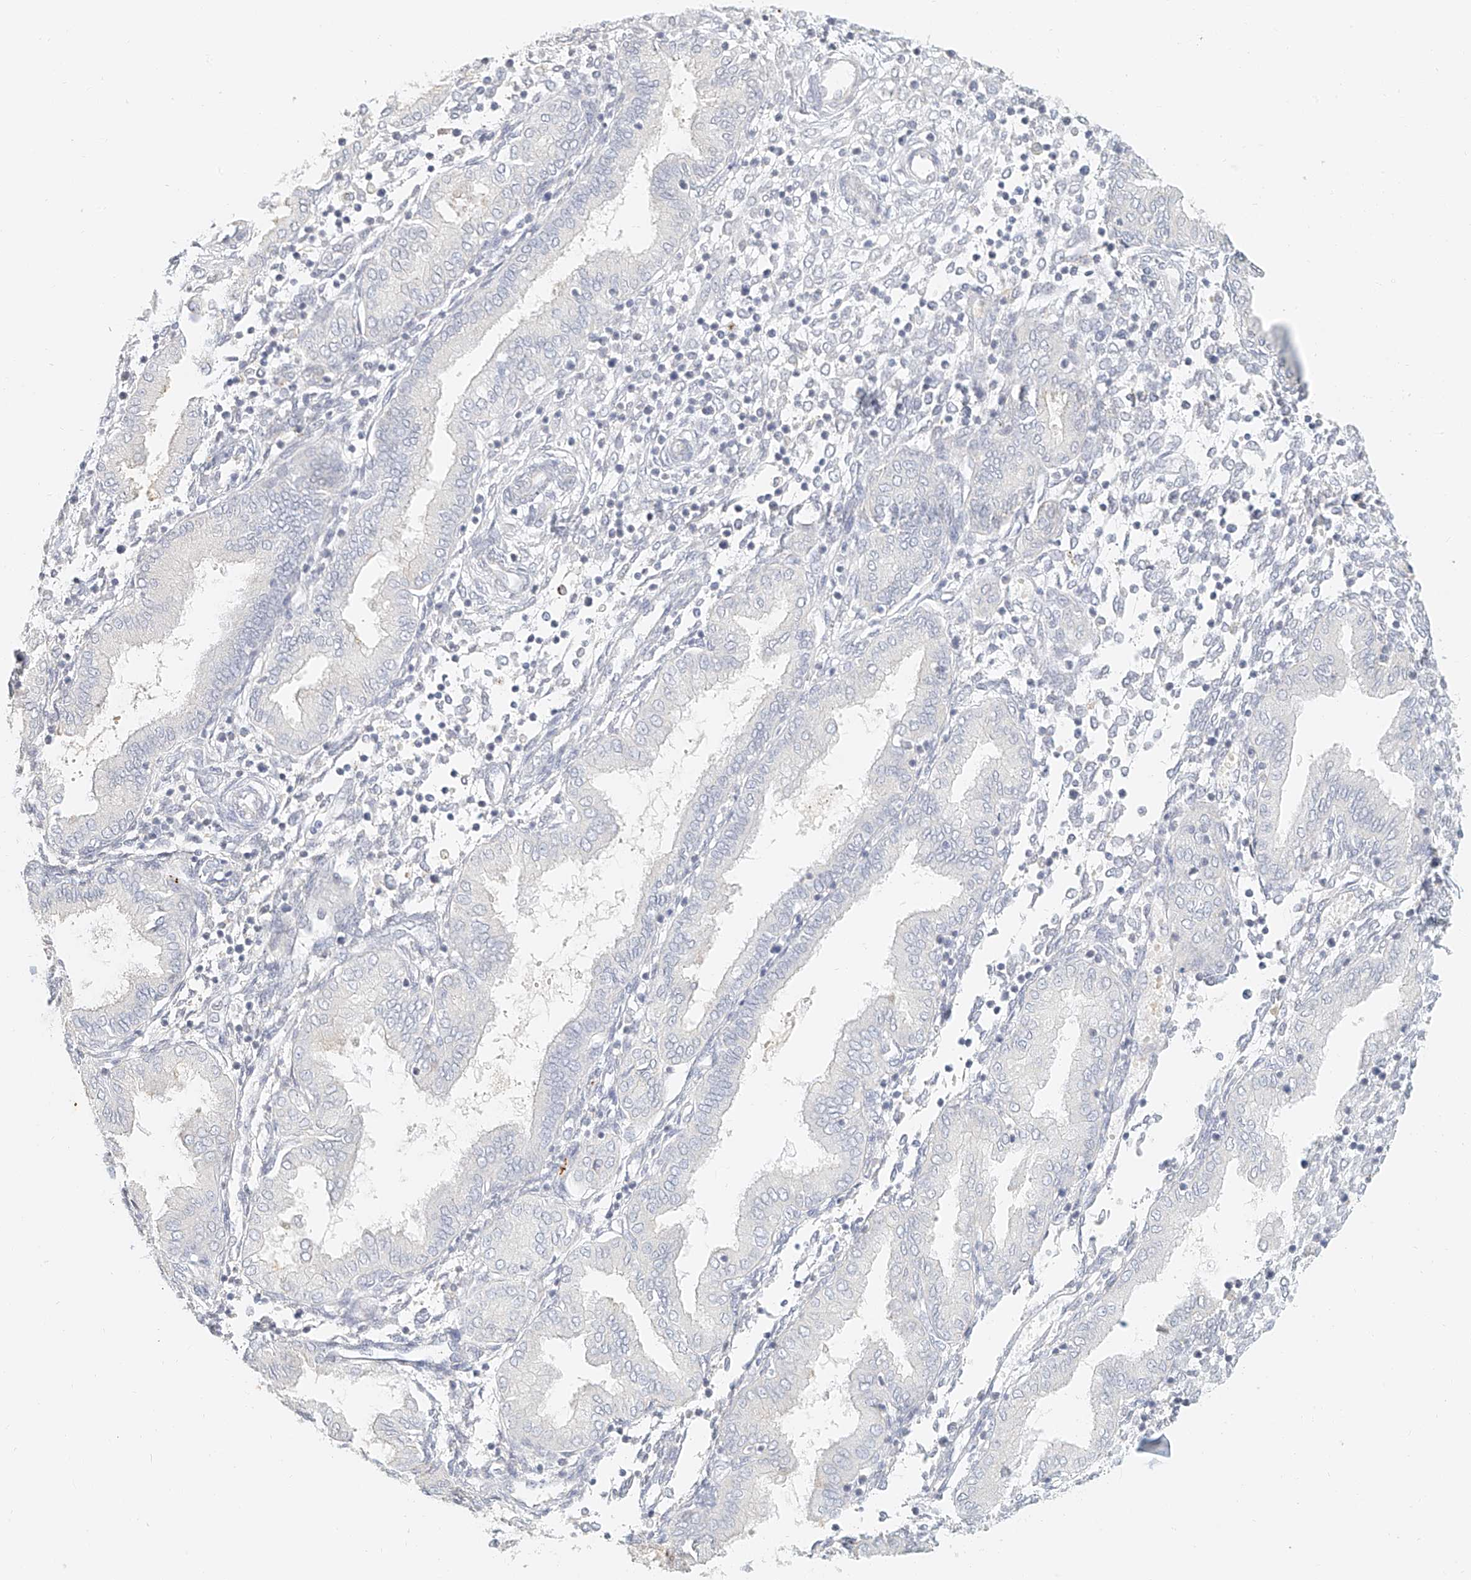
{"staining": {"intensity": "negative", "quantity": "none", "location": "none"}, "tissue": "endometrium", "cell_type": "Cells in endometrial stroma", "image_type": "normal", "snomed": [{"axis": "morphology", "description": "Normal tissue, NOS"}, {"axis": "topography", "description": "Endometrium"}], "caption": "IHC micrograph of normal endometrium: endometrium stained with DAB exhibits no significant protein positivity in cells in endometrial stroma. (DAB IHC visualized using brightfield microscopy, high magnification).", "gene": "CXorf58", "patient": {"sex": "female", "age": 53}}